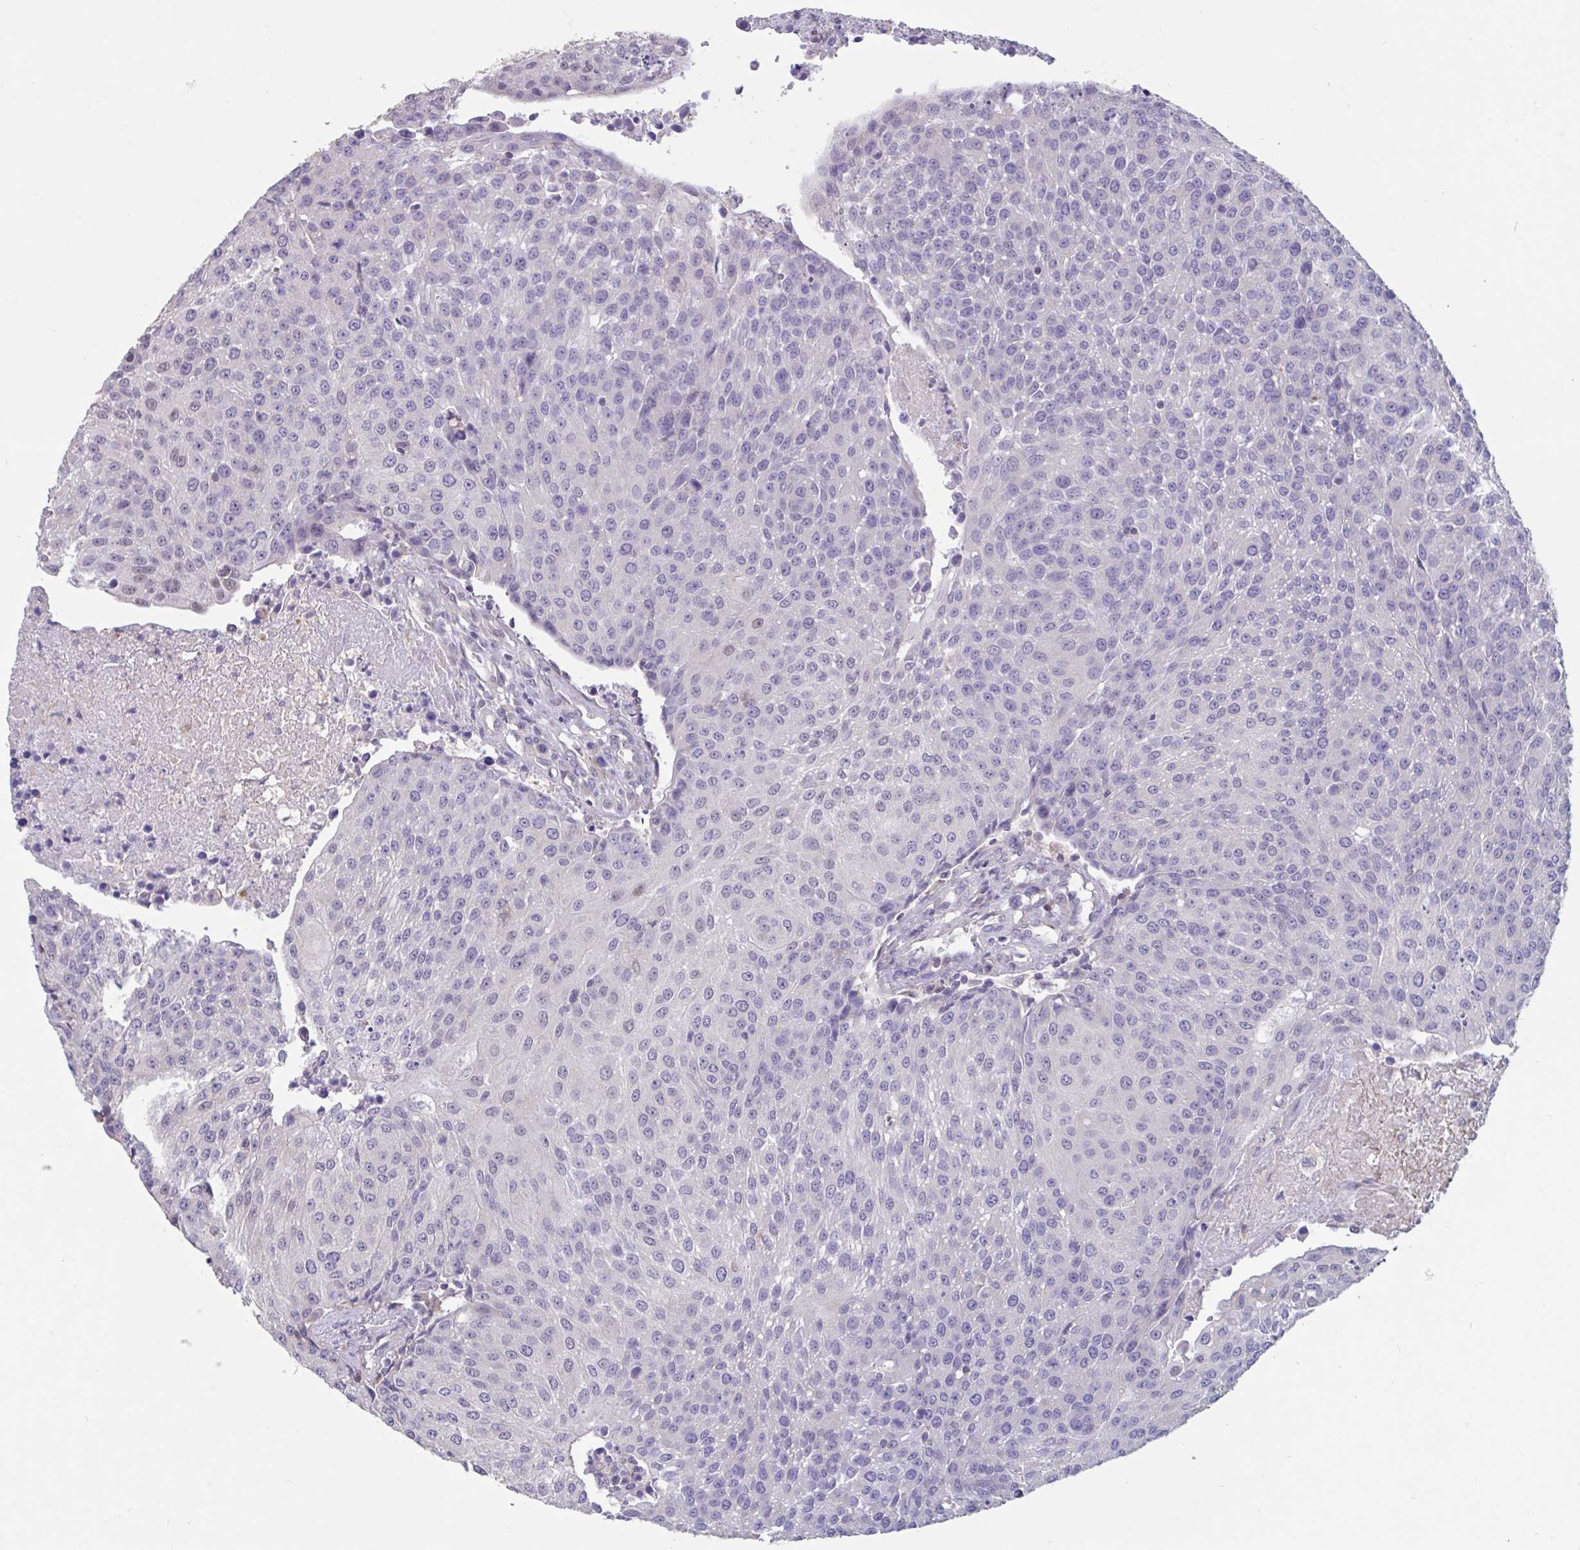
{"staining": {"intensity": "negative", "quantity": "none", "location": "none"}, "tissue": "urothelial cancer", "cell_type": "Tumor cells", "image_type": "cancer", "snomed": [{"axis": "morphology", "description": "Urothelial carcinoma, High grade"}, {"axis": "topography", "description": "Urinary bladder"}], "caption": "A high-resolution photomicrograph shows immunohistochemistry staining of urothelial cancer, which exhibits no significant expression in tumor cells. Nuclei are stained in blue.", "gene": "DDX39A", "patient": {"sex": "female", "age": 85}}